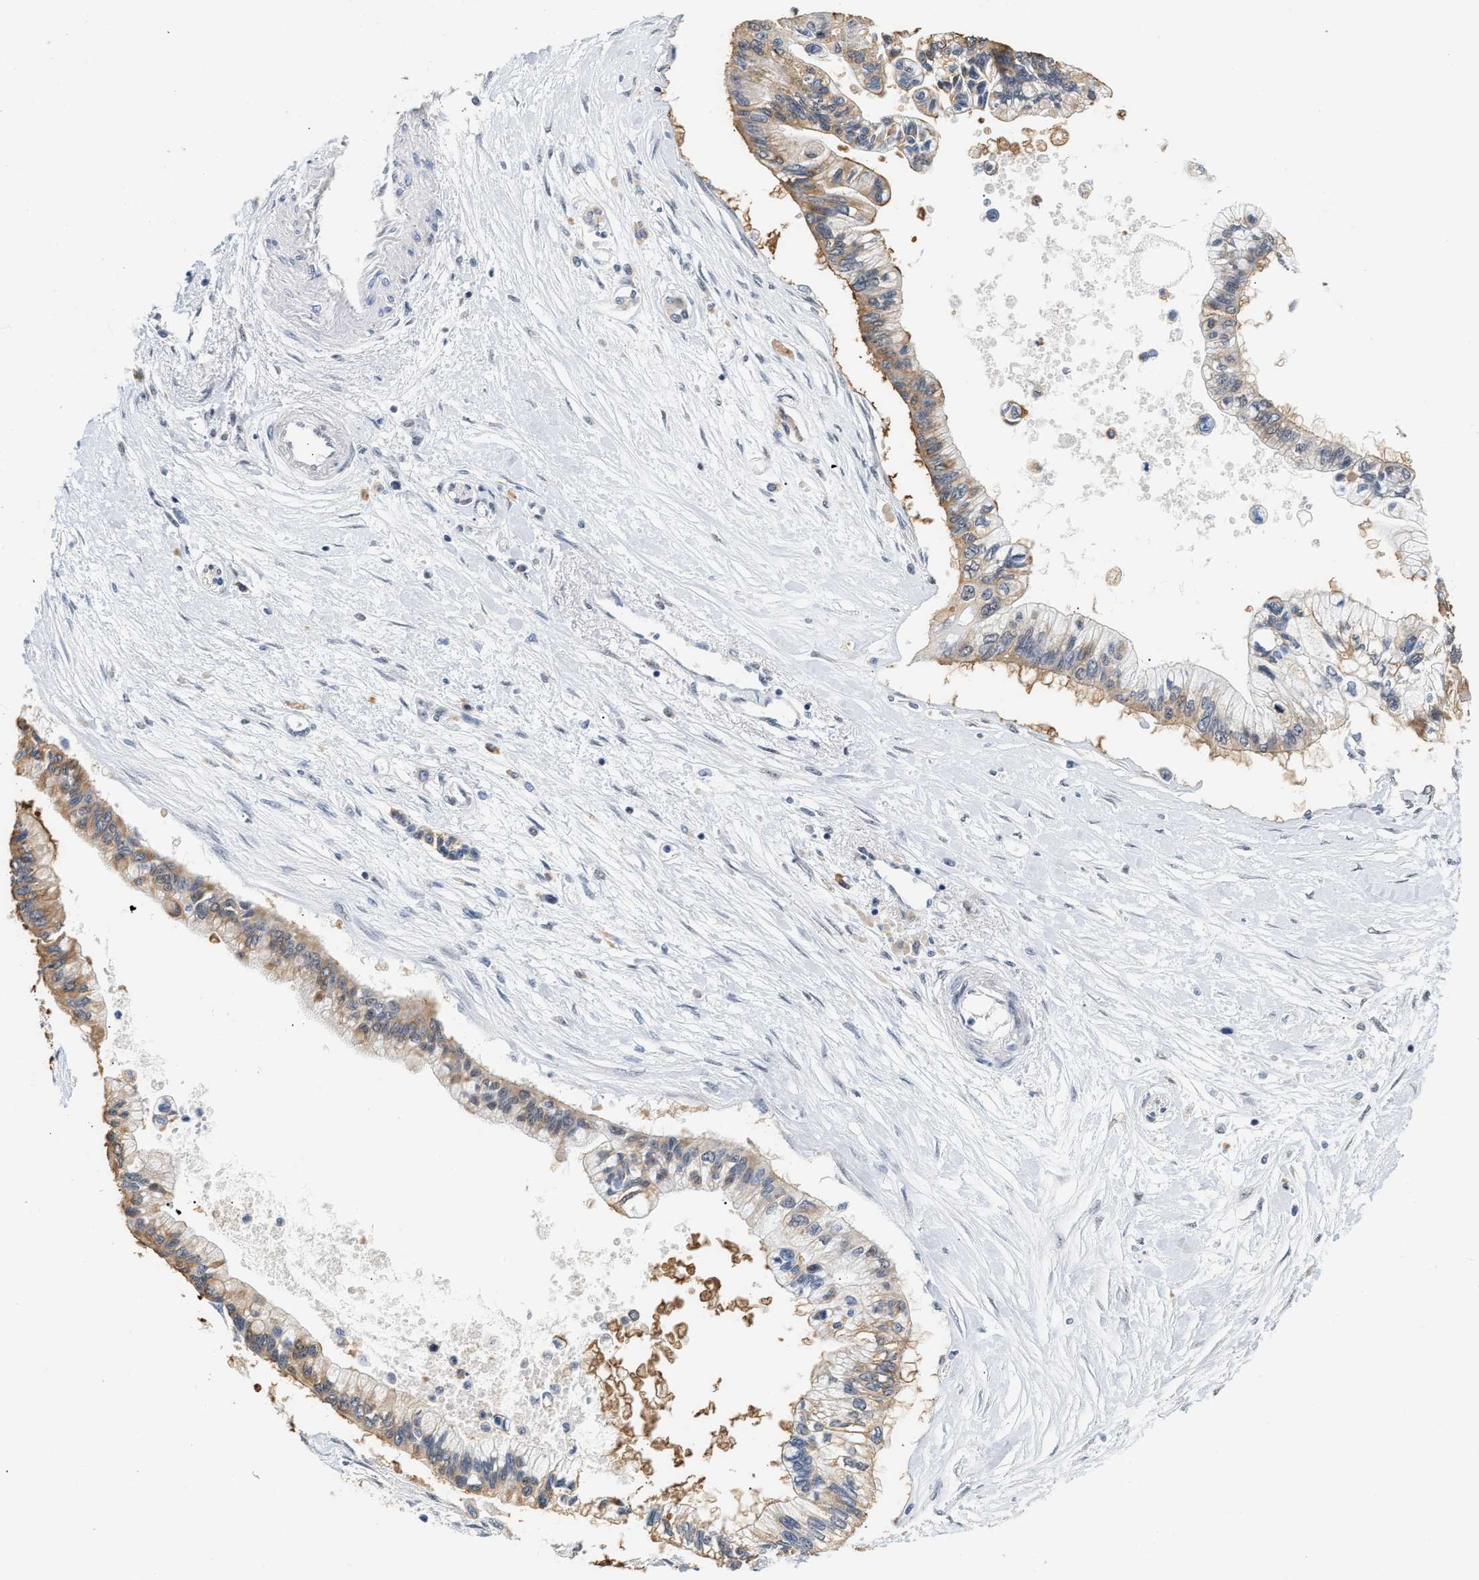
{"staining": {"intensity": "moderate", "quantity": "25%-75%", "location": "cytoplasmic/membranous"}, "tissue": "pancreatic cancer", "cell_type": "Tumor cells", "image_type": "cancer", "snomed": [{"axis": "morphology", "description": "Adenocarcinoma, NOS"}, {"axis": "topography", "description": "Pancreas"}], "caption": "Tumor cells exhibit medium levels of moderate cytoplasmic/membranous expression in approximately 25%-75% of cells in pancreatic adenocarcinoma.", "gene": "THOC1", "patient": {"sex": "female", "age": 77}}